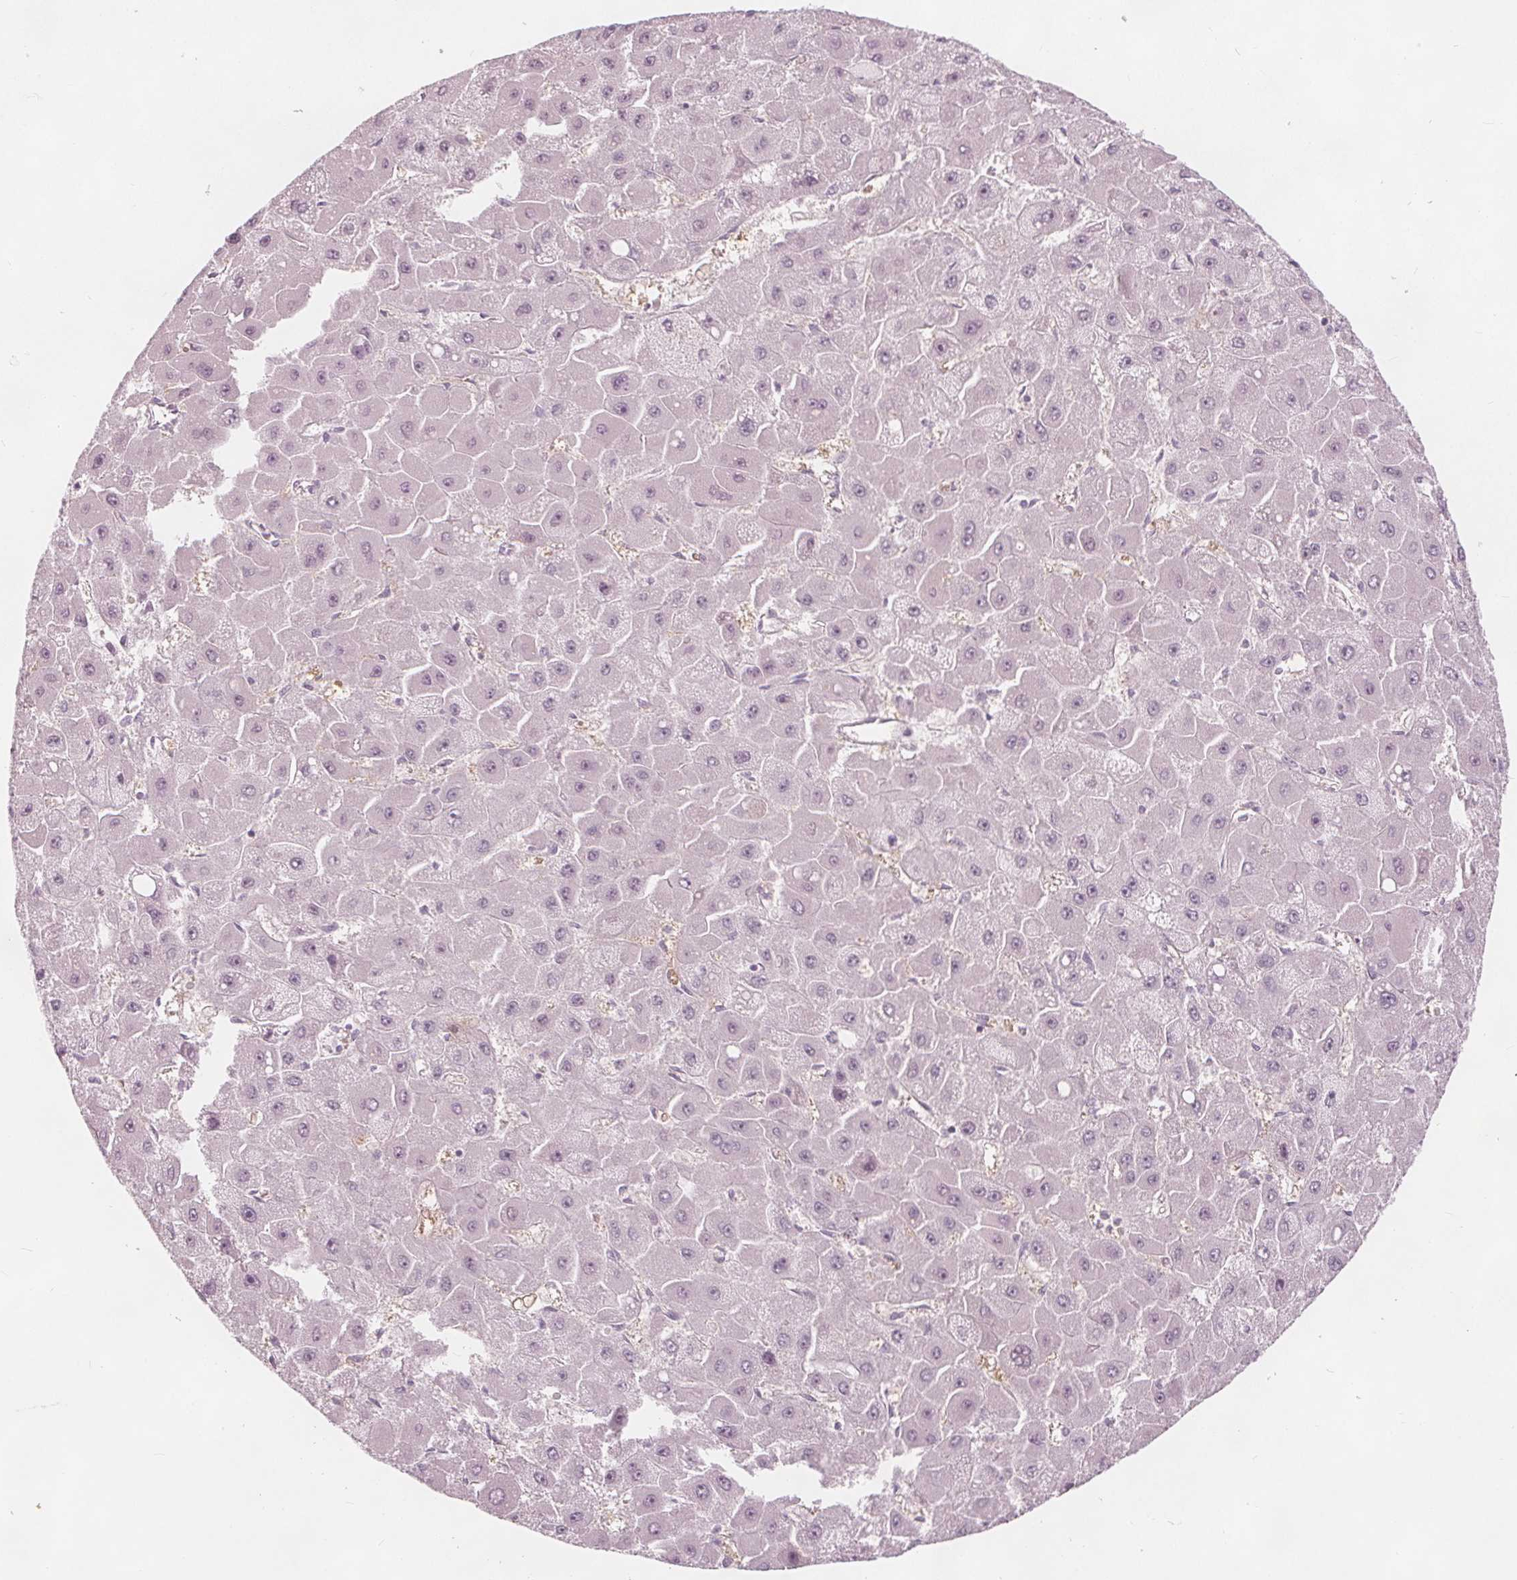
{"staining": {"intensity": "negative", "quantity": "none", "location": "none"}, "tissue": "liver cancer", "cell_type": "Tumor cells", "image_type": "cancer", "snomed": [{"axis": "morphology", "description": "Carcinoma, Hepatocellular, NOS"}, {"axis": "topography", "description": "Liver"}], "caption": "High magnification brightfield microscopy of liver cancer (hepatocellular carcinoma) stained with DAB (3,3'-diaminobenzidine) (brown) and counterstained with hematoxylin (blue): tumor cells show no significant positivity.", "gene": "BRSK1", "patient": {"sex": "female", "age": 25}}